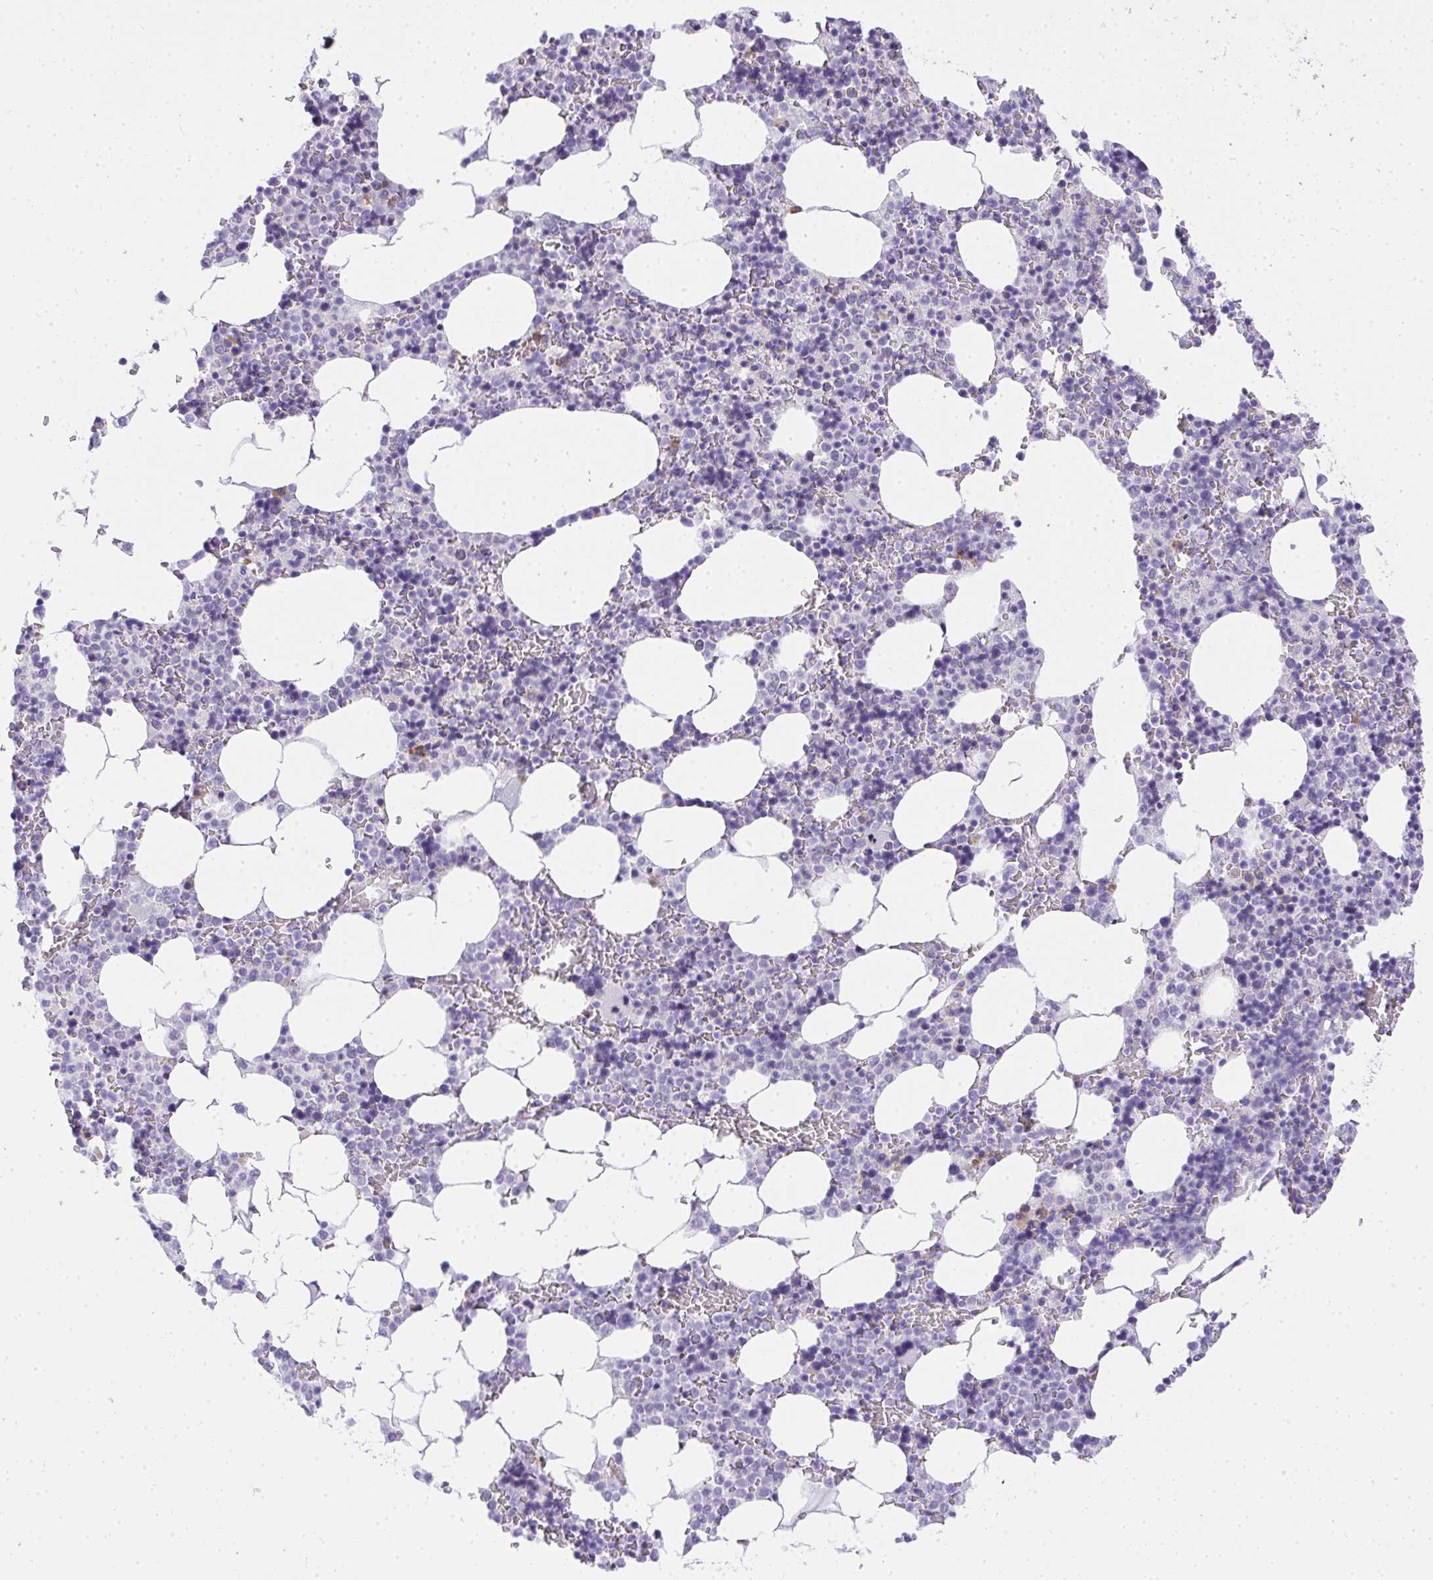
{"staining": {"intensity": "moderate", "quantity": "<25%", "location": "cytoplasmic/membranous"}, "tissue": "bone marrow", "cell_type": "Hematopoietic cells", "image_type": "normal", "snomed": [{"axis": "morphology", "description": "Normal tissue, NOS"}, {"axis": "topography", "description": "Bone marrow"}], "caption": "Immunohistochemistry (DAB) staining of unremarkable bone marrow displays moderate cytoplasmic/membranous protein positivity in about <25% of hematopoietic cells.", "gene": "ADRA2C", "patient": {"sex": "female", "age": 42}}